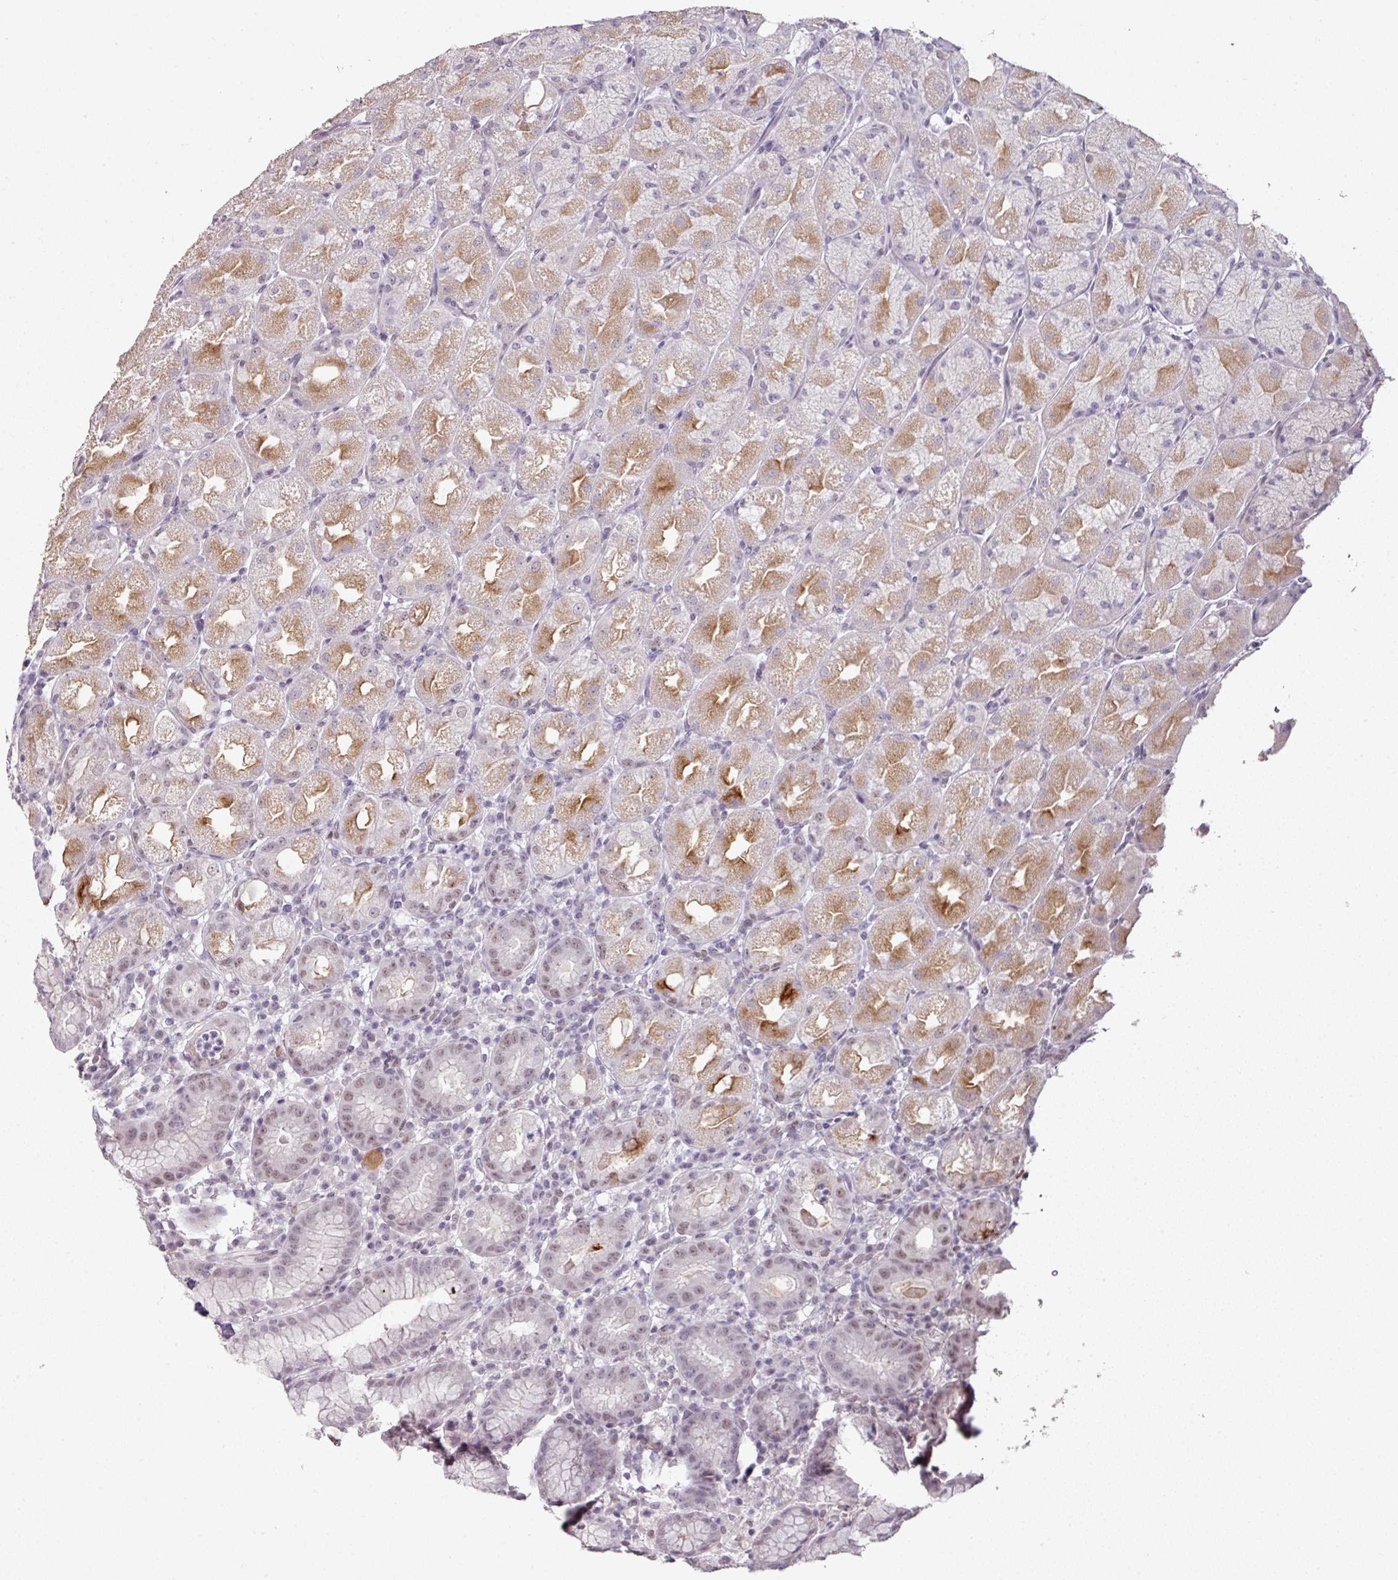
{"staining": {"intensity": "moderate", "quantity": "25%-75%", "location": "cytoplasmic/membranous,nuclear"}, "tissue": "stomach", "cell_type": "Glandular cells", "image_type": "normal", "snomed": [{"axis": "morphology", "description": "Normal tissue, NOS"}, {"axis": "topography", "description": "Stomach, upper"}], "caption": "Moderate cytoplasmic/membranous,nuclear positivity for a protein is appreciated in approximately 25%-75% of glandular cells of unremarkable stomach using IHC.", "gene": "ELK1", "patient": {"sex": "male", "age": 52}}